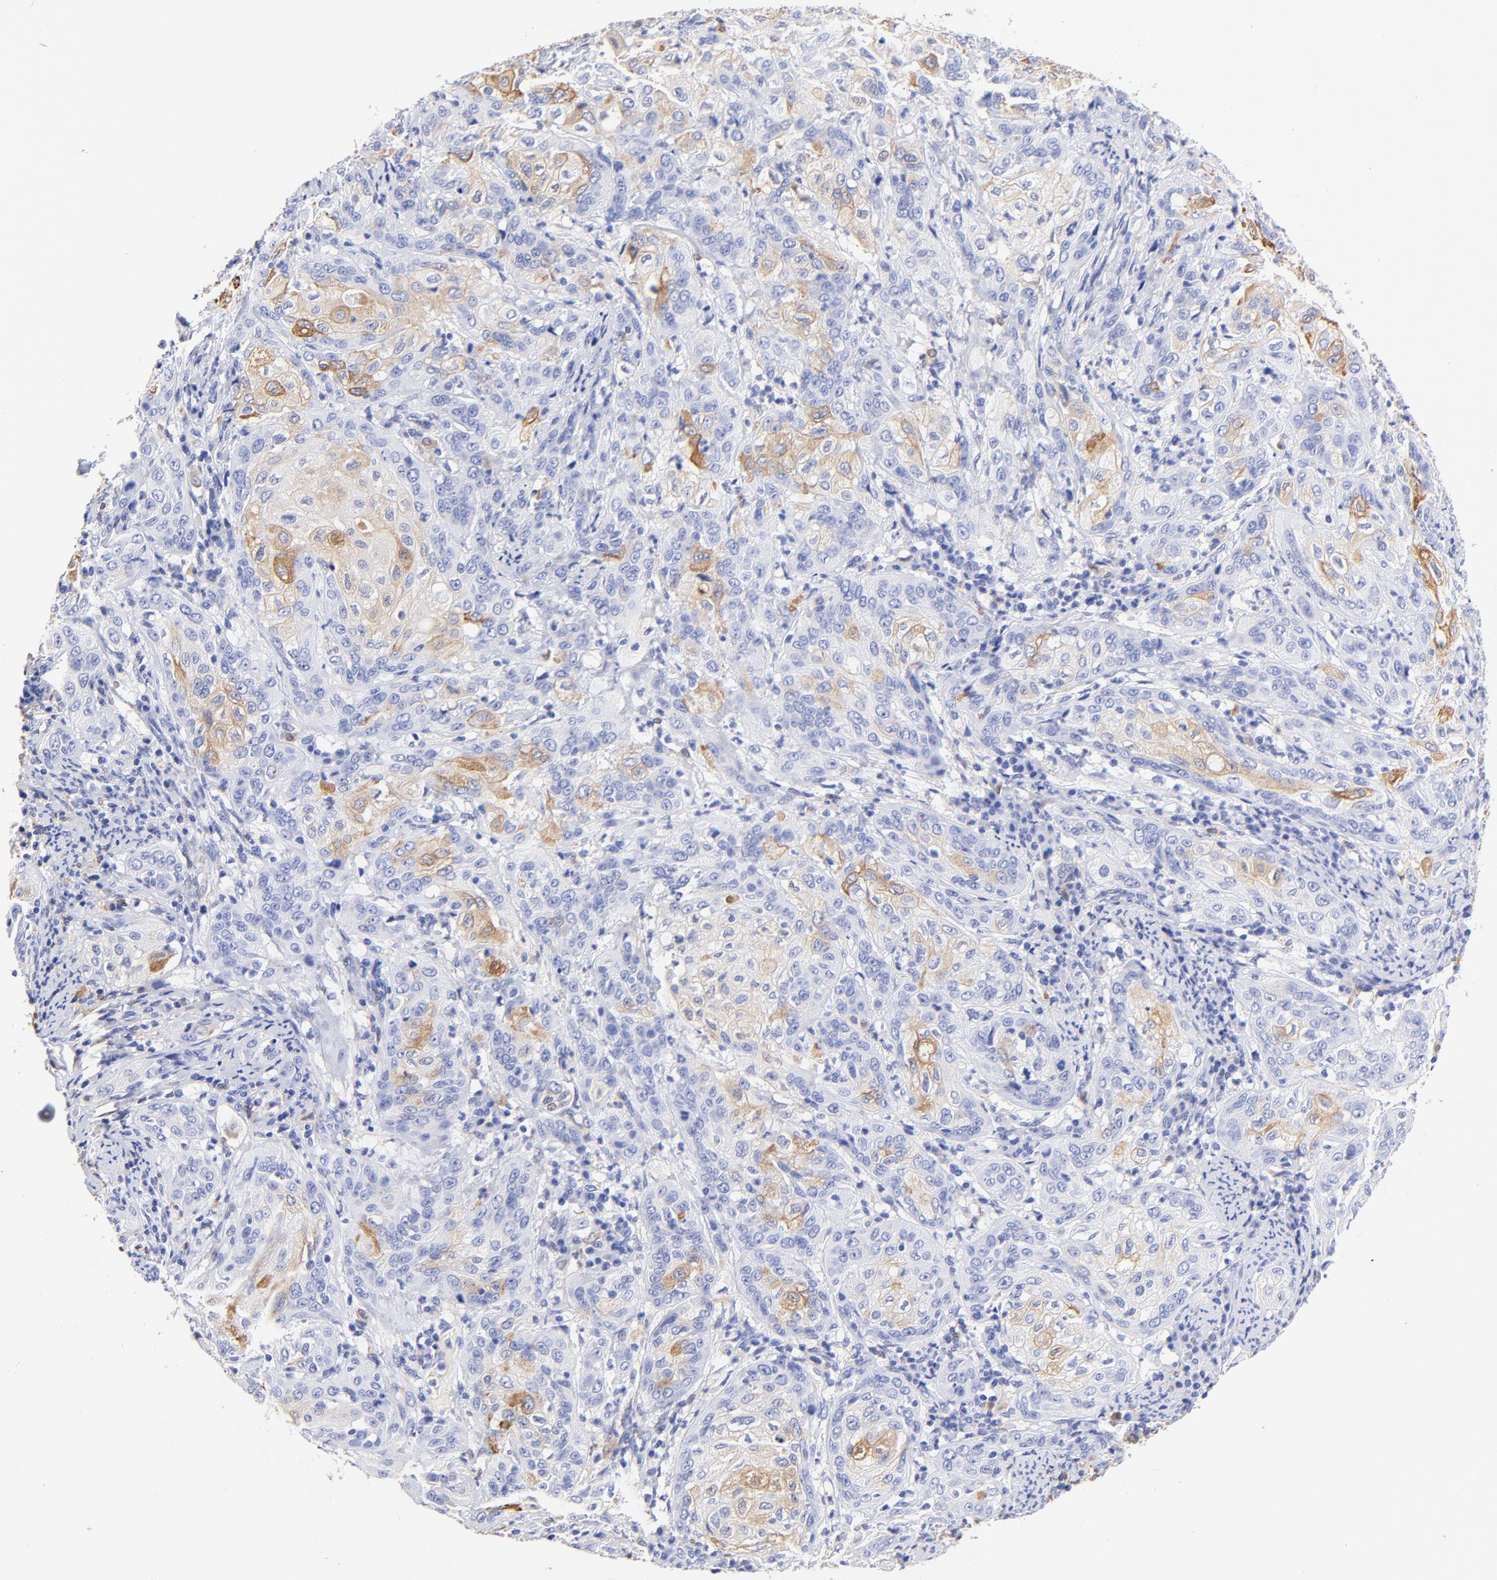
{"staining": {"intensity": "weak", "quantity": "<25%", "location": "cytoplasmic/membranous"}, "tissue": "cervical cancer", "cell_type": "Tumor cells", "image_type": "cancer", "snomed": [{"axis": "morphology", "description": "Squamous cell carcinoma, NOS"}, {"axis": "topography", "description": "Cervix"}], "caption": "This micrograph is of cervical squamous cell carcinoma stained with immunohistochemistry (IHC) to label a protein in brown with the nuclei are counter-stained blue. There is no staining in tumor cells. (Stains: DAB (3,3'-diaminobenzidine) IHC with hematoxylin counter stain, Microscopy: brightfield microscopy at high magnification).", "gene": "ALDH1A1", "patient": {"sex": "female", "age": 41}}